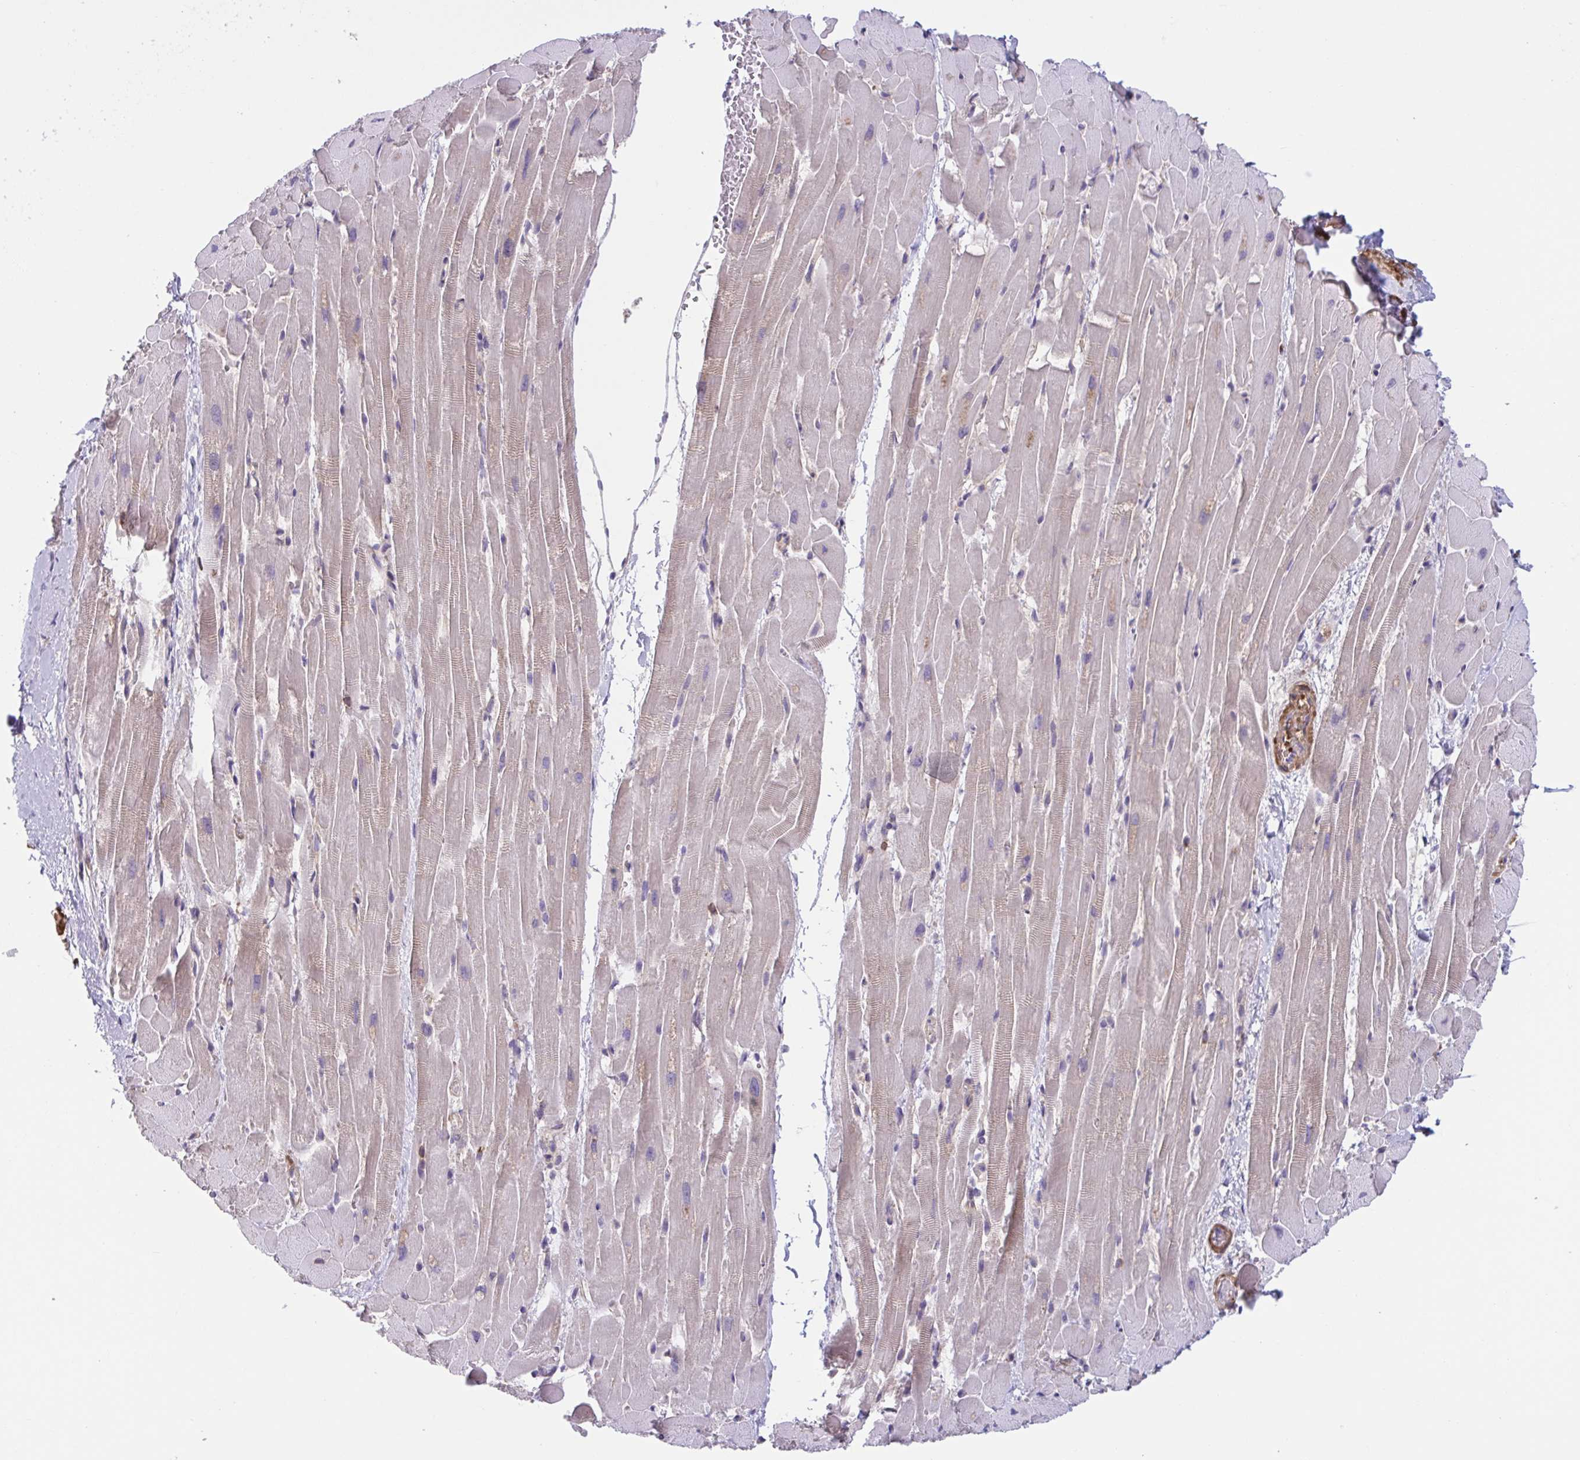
{"staining": {"intensity": "weak", "quantity": "25%-75%", "location": "cytoplasmic/membranous"}, "tissue": "heart muscle", "cell_type": "Cardiomyocytes", "image_type": "normal", "snomed": [{"axis": "morphology", "description": "Normal tissue, NOS"}, {"axis": "topography", "description": "Heart"}], "caption": "Immunohistochemical staining of unremarkable heart muscle shows weak cytoplasmic/membranous protein staining in approximately 25%-75% of cardiomyocytes. The staining is performed using DAB (3,3'-diaminobenzidine) brown chromogen to label protein expression. The nuclei are counter-stained blue using hematoxylin.", "gene": "WNT9B", "patient": {"sex": "male", "age": 37}}